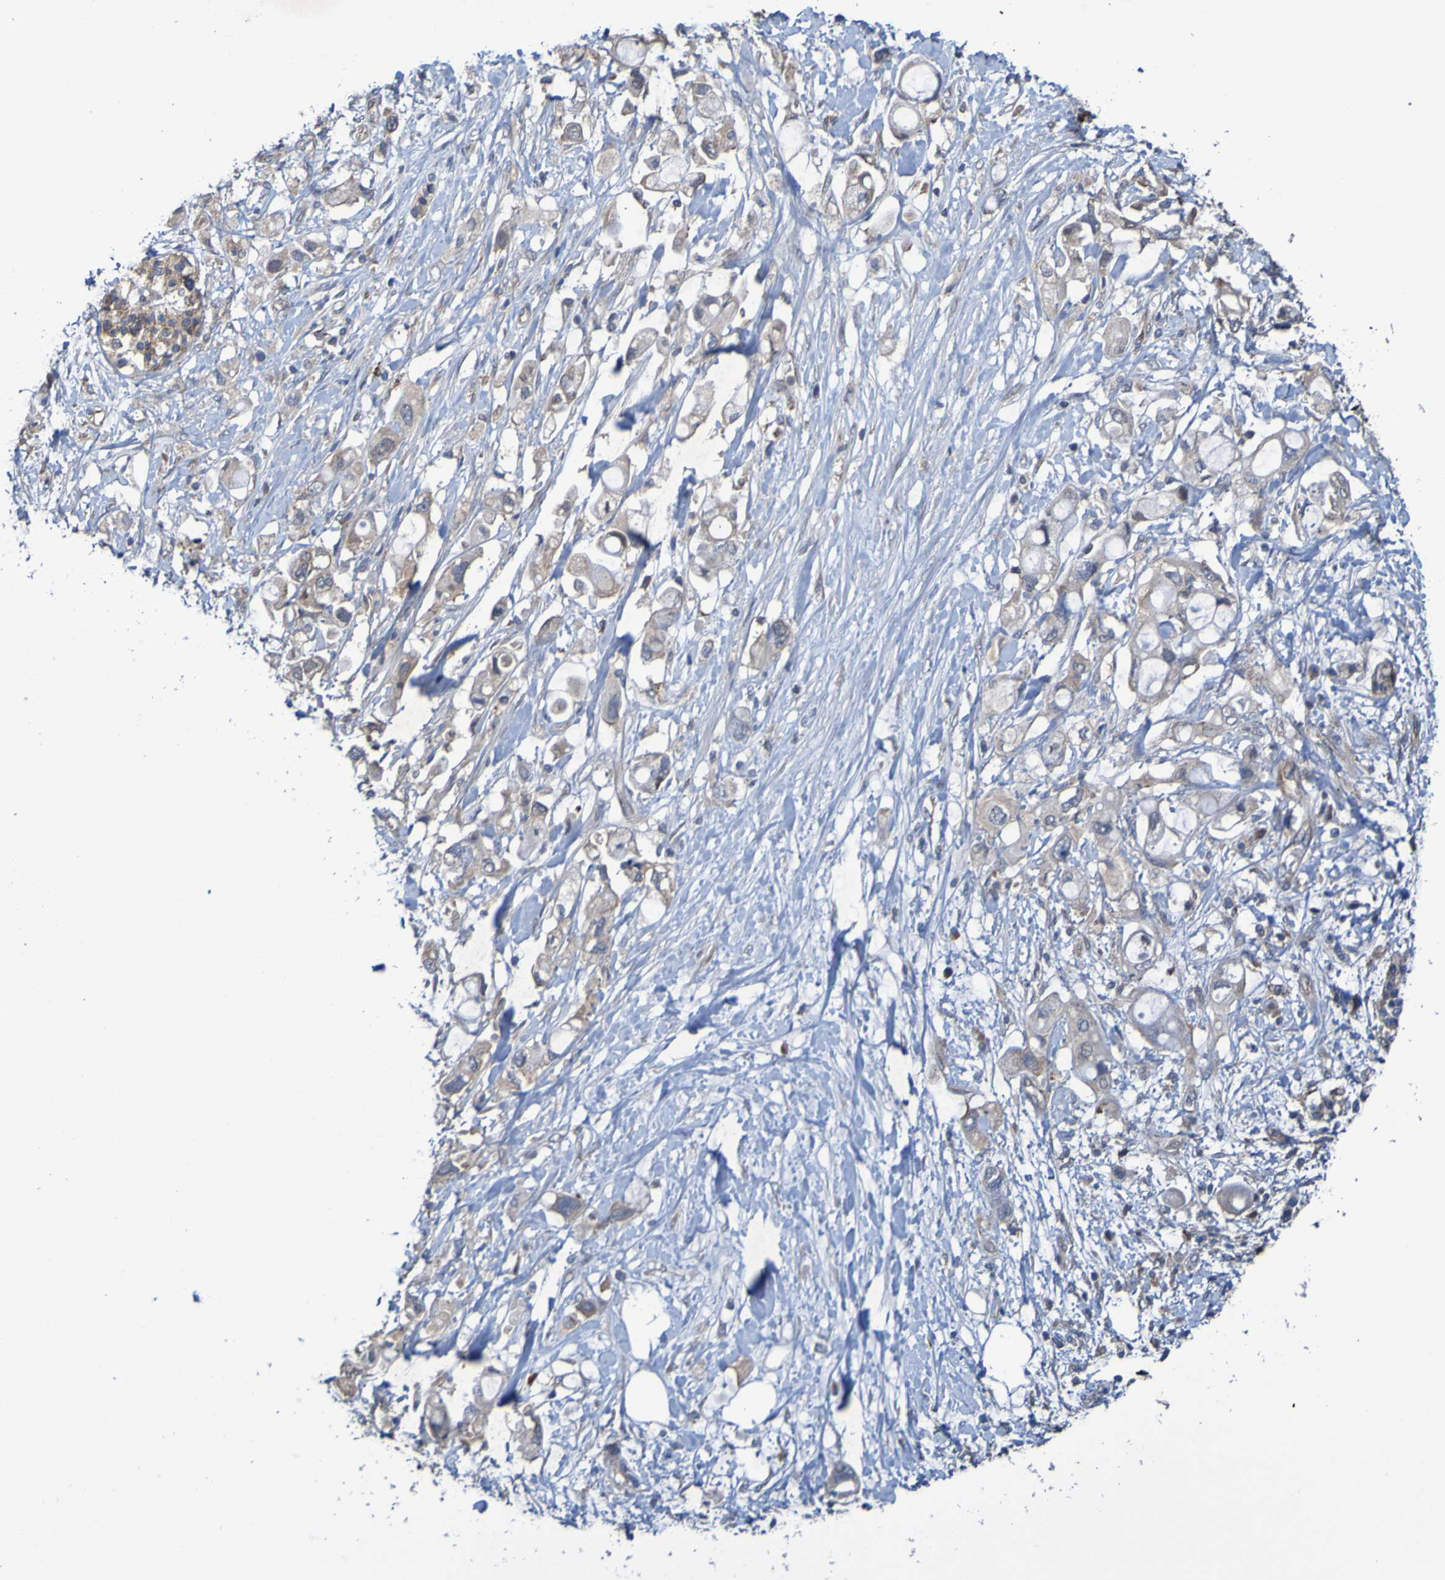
{"staining": {"intensity": "weak", "quantity": ">75%", "location": "cytoplasmic/membranous"}, "tissue": "pancreatic cancer", "cell_type": "Tumor cells", "image_type": "cancer", "snomed": [{"axis": "morphology", "description": "Adenocarcinoma, NOS"}, {"axis": "topography", "description": "Pancreas"}], "caption": "Approximately >75% of tumor cells in human pancreatic adenocarcinoma reveal weak cytoplasmic/membranous protein expression as visualized by brown immunohistochemical staining.", "gene": "SDK1", "patient": {"sex": "female", "age": 56}}